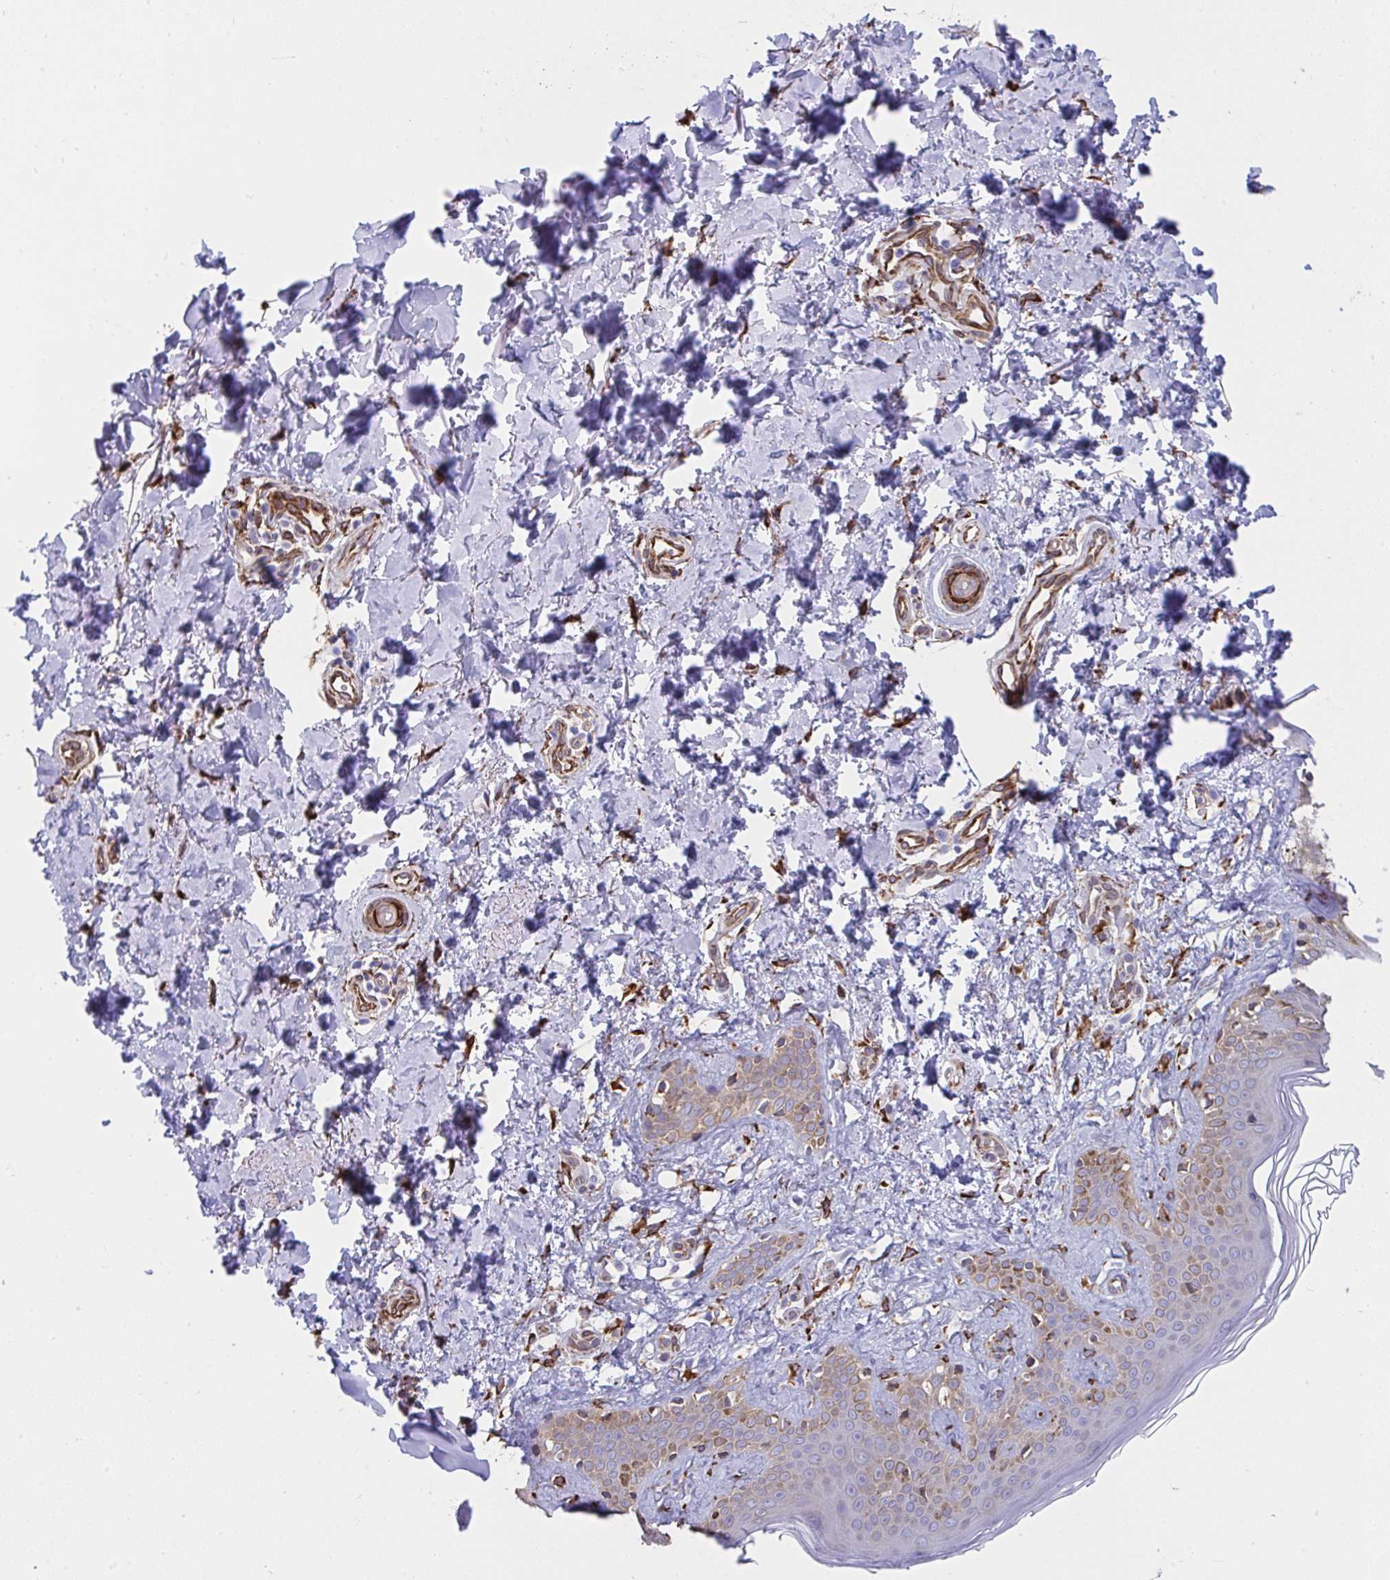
{"staining": {"intensity": "strong", "quantity": ">75%", "location": "cytoplasmic/membranous"}, "tissue": "skin", "cell_type": "Fibroblasts", "image_type": "normal", "snomed": [{"axis": "morphology", "description": "Normal tissue, NOS"}, {"axis": "topography", "description": "Skin"}, {"axis": "topography", "description": "Peripheral nerve tissue"}], "caption": "Strong cytoplasmic/membranous positivity for a protein is appreciated in about >75% of fibroblasts of normal skin using IHC.", "gene": "ASPH", "patient": {"sex": "female", "age": 45}}